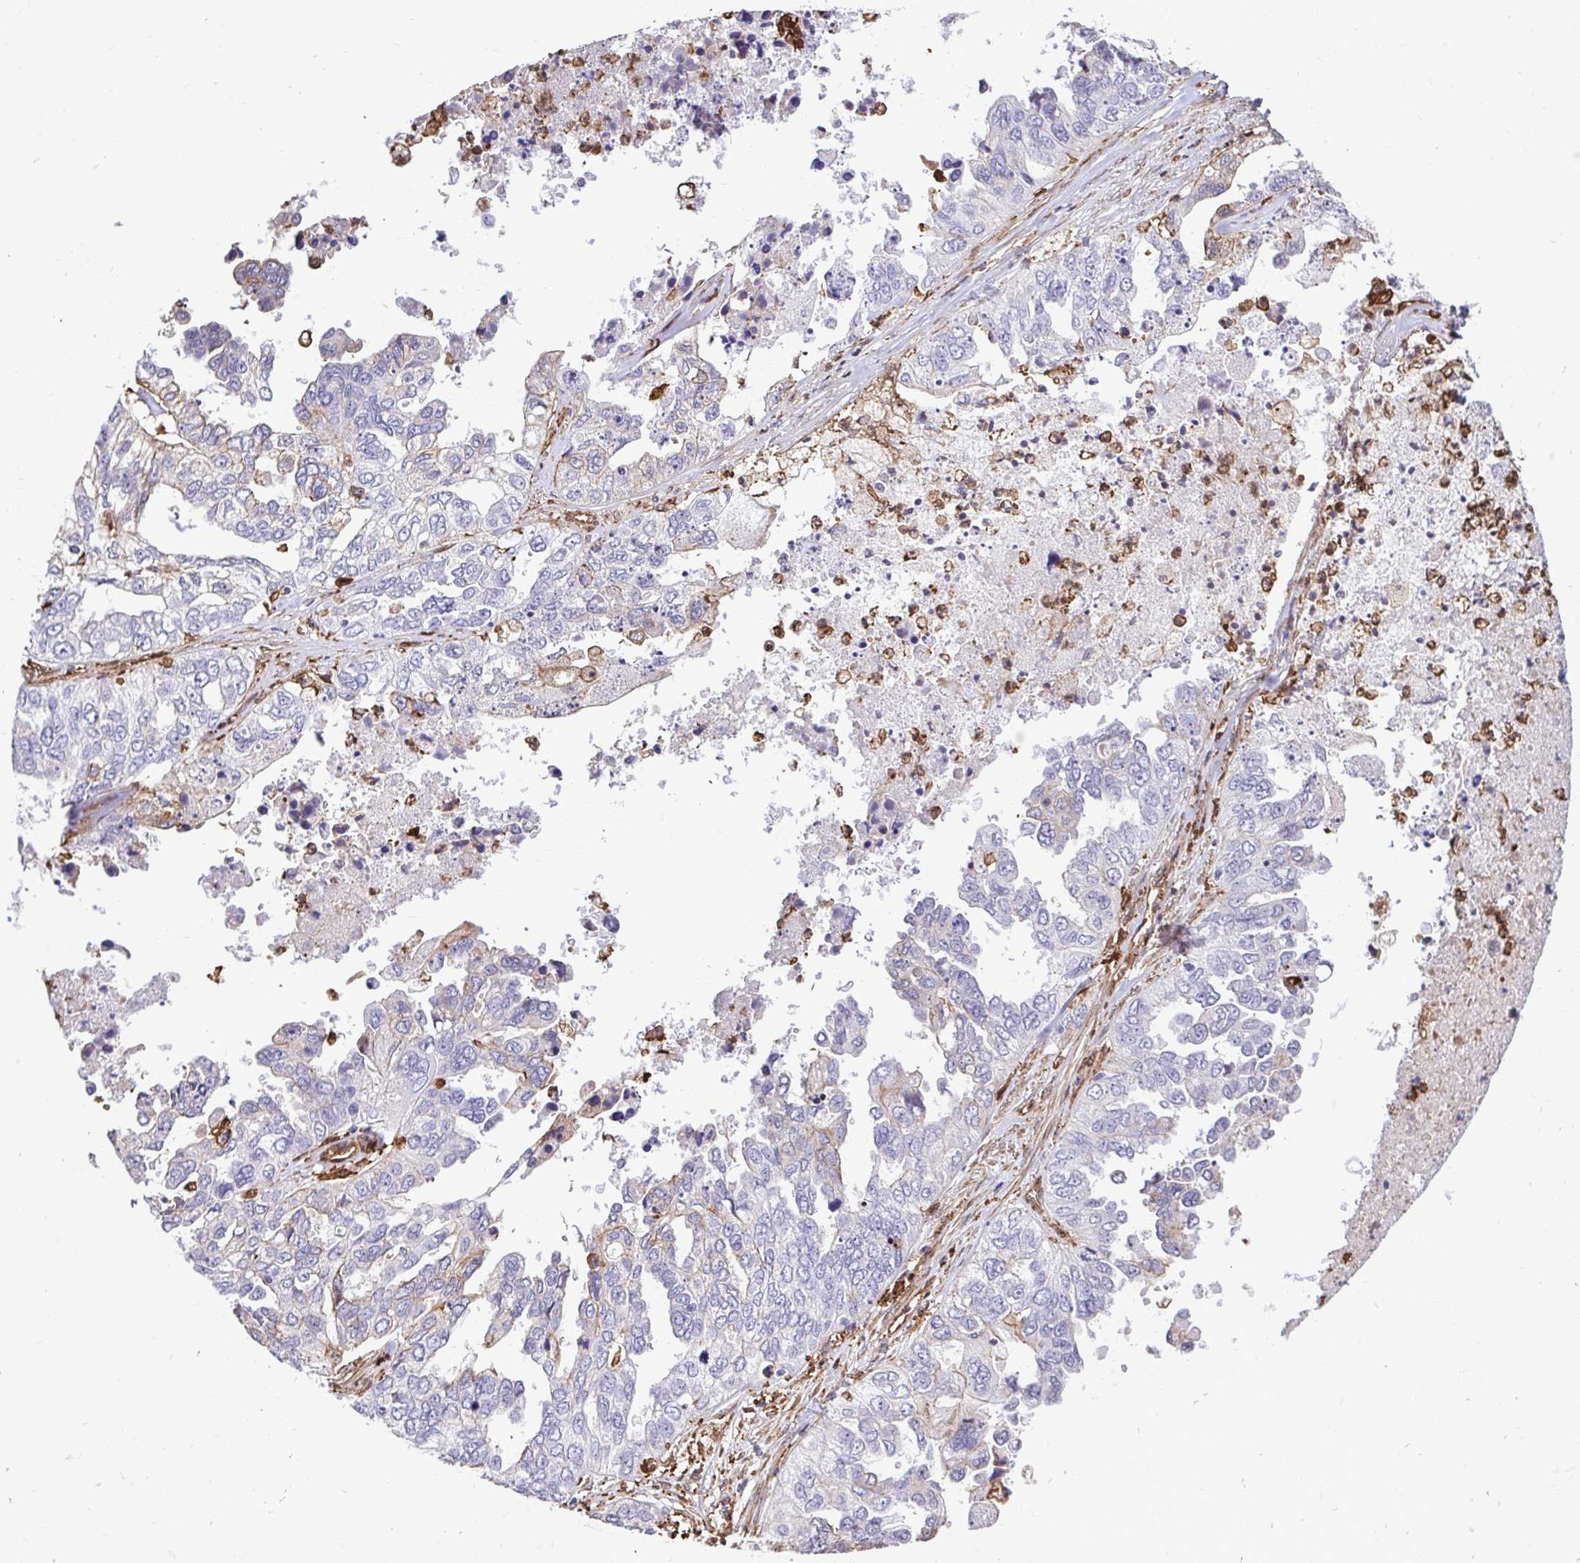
{"staining": {"intensity": "negative", "quantity": "none", "location": "none"}, "tissue": "ovarian cancer", "cell_type": "Tumor cells", "image_type": "cancer", "snomed": [{"axis": "morphology", "description": "Cystadenocarcinoma, serous, NOS"}, {"axis": "topography", "description": "Ovary"}], "caption": "This is a histopathology image of IHC staining of ovarian cancer, which shows no staining in tumor cells.", "gene": "GSN", "patient": {"sex": "female", "age": 53}}